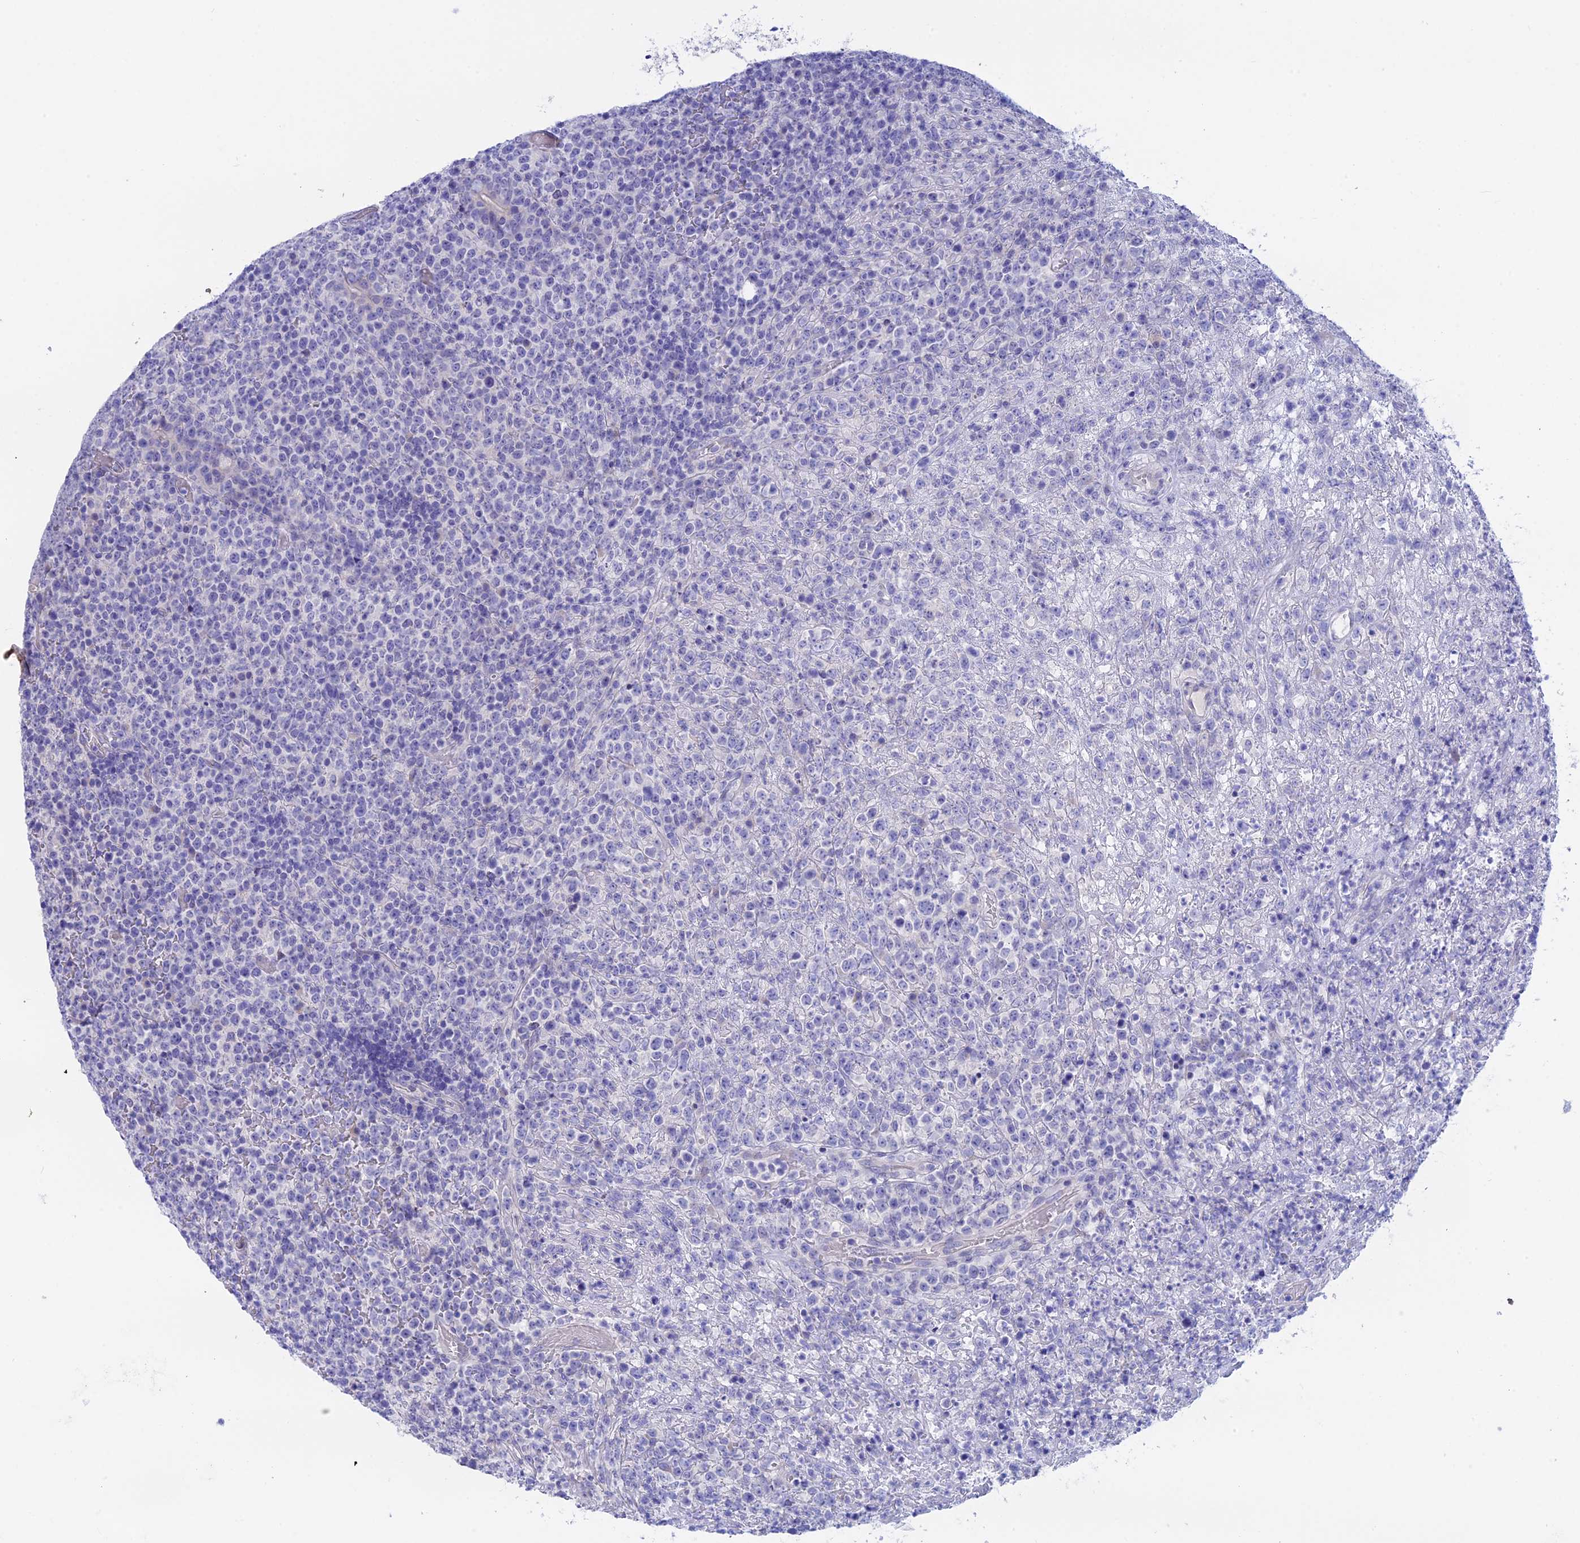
{"staining": {"intensity": "negative", "quantity": "none", "location": "none"}, "tissue": "lymphoma", "cell_type": "Tumor cells", "image_type": "cancer", "snomed": [{"axis": "morphology", "description": "Malignant lymphoma, non-Hodgkin's type, High grade"}, {"axis": "topography", "description": "Colon"}], "caption": "DAB (3,3'-diaminobenzidine) immunohistochemical staining of human high-grade malignant lymphoma, non-Hodgkin's type displays no significant expression in tumor cells.", "gene": "BTBD19", "patient": {"sex": "female", "age": 53}}